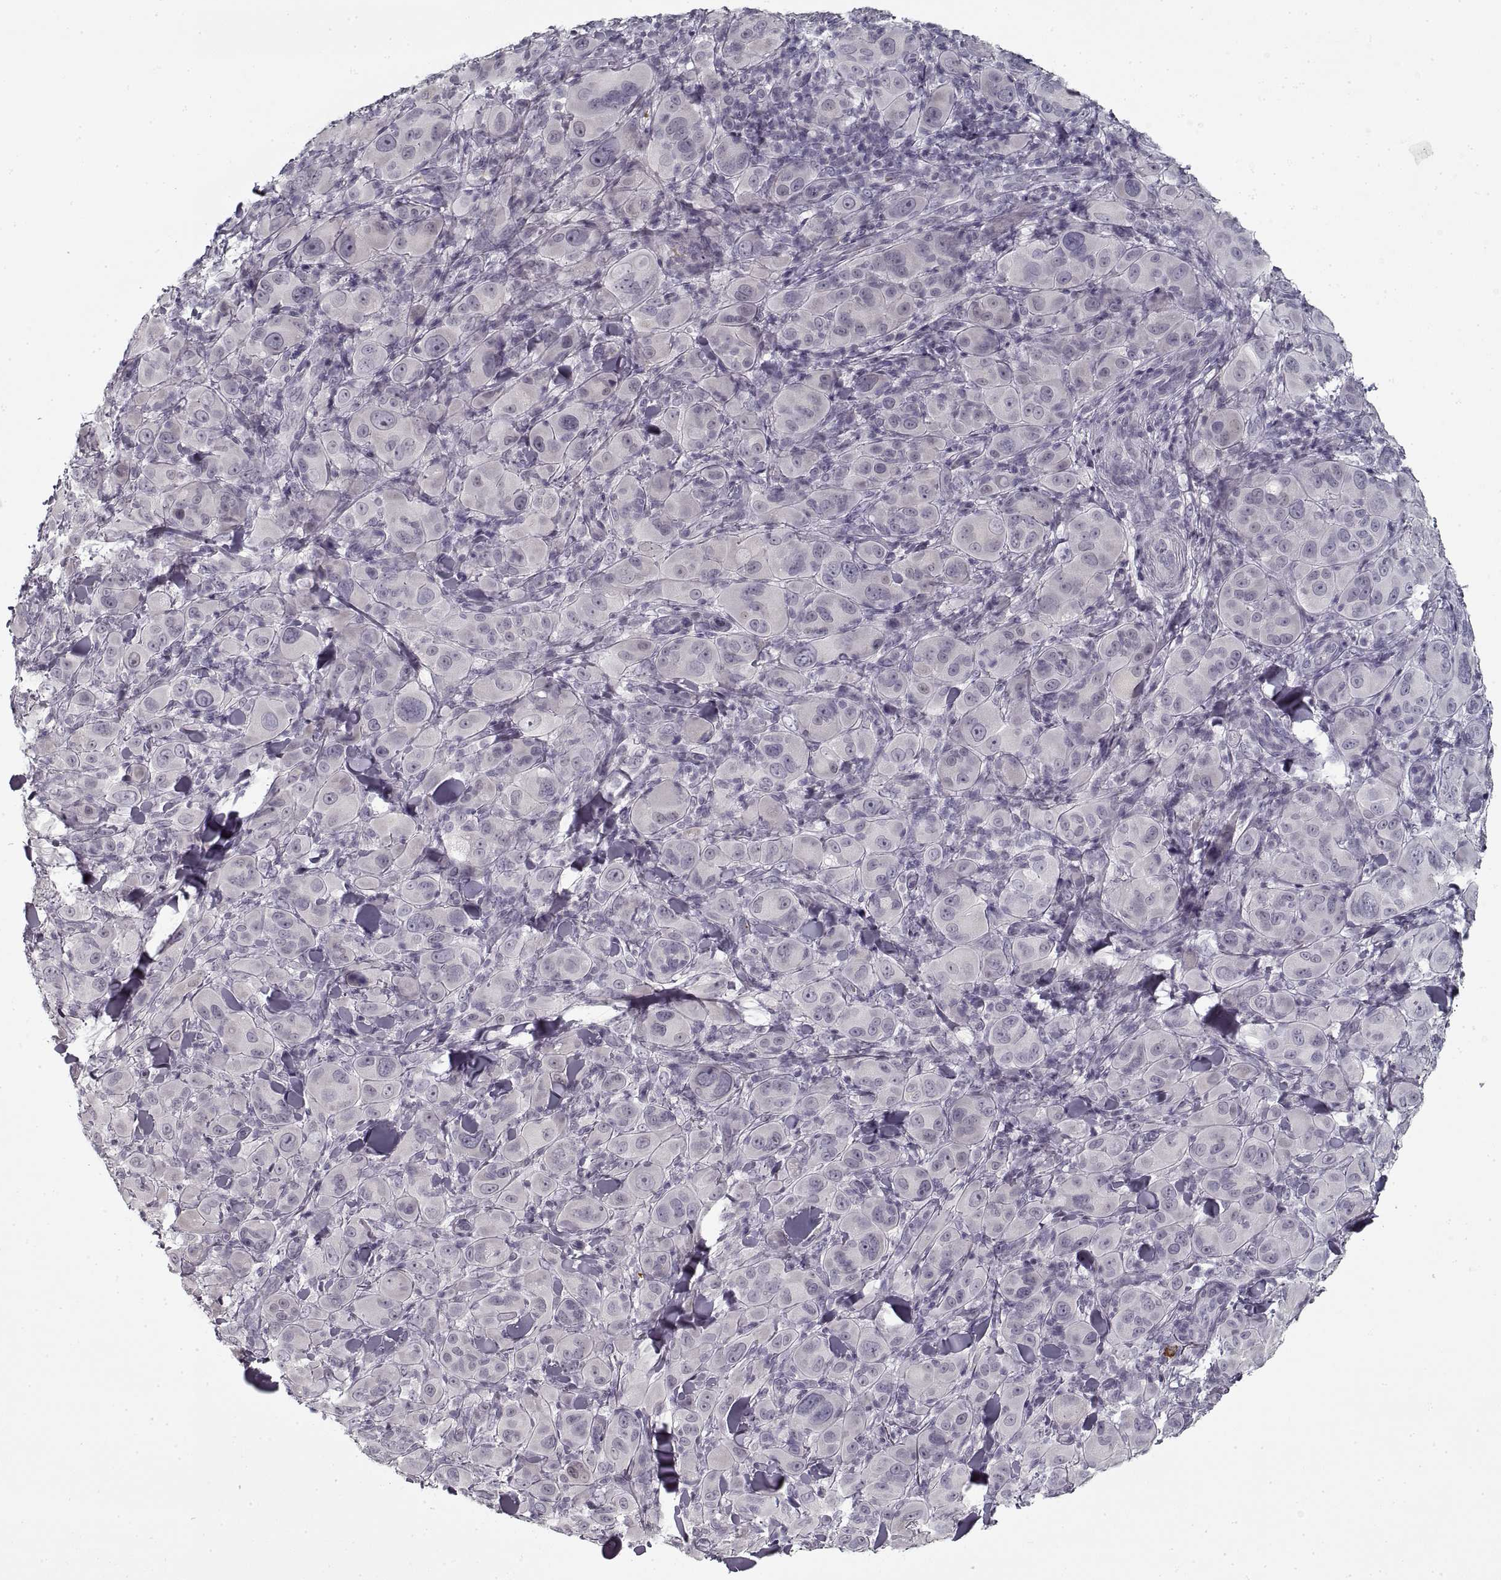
{"staining": {"intensity": "negative", "quantity": "none", "location": "none"}, "tissue": "melanoma", "cell_type": "Tumor cells", "image_type": "cancer", "snomed": [{"axis": "morphology", "description": "Malignant melanoma, NOS"}, {"axis": "topography", "description": "Skin"}], "caption": "DAB immunohistochemical staining of melanoma reveals no significant positivity in tumor cells.", "gene": "GAD2", "patient": {"sex": "female", "age": 87}}